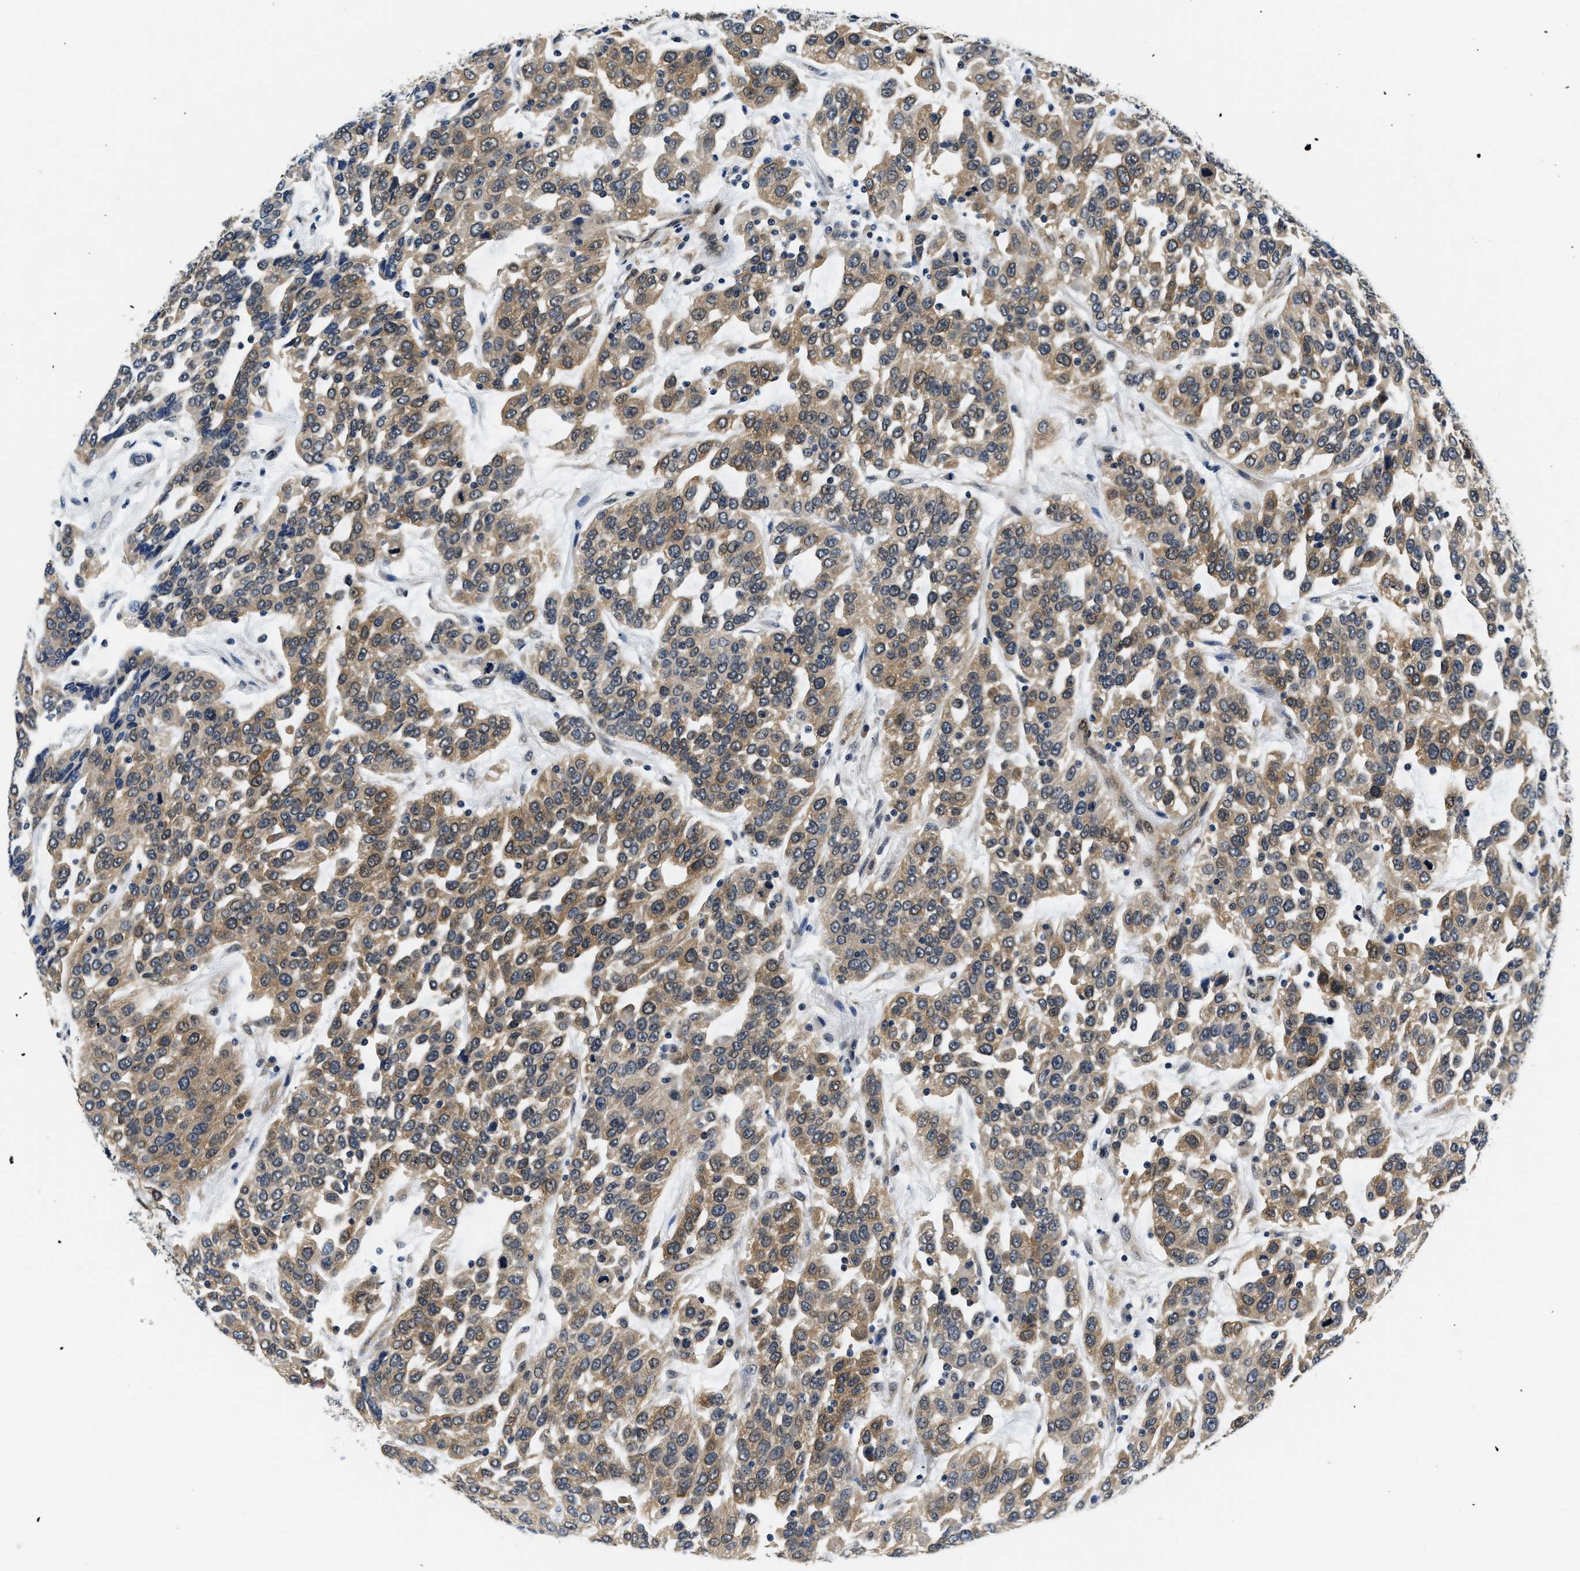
{"staining": {"intensity": "moderate", "quantity": ">75%", "location": "cytoplasmic/membranous"}, "tissue": "urothelial cancer", "cell_type": "Tumor cells", "image_type": "cancer", "snomed": [{"axis": "morphology", "description": "Urothelial carcinoma, High grade"}, {"axis": "topography", "description": "Urinary bladder"}], "caption": "An immunohistochemistry (IHC) micrograph of neoplastic tissue is shown. Protein staining in brown shows moderate cytoplasmic/membranous positivity in urothelial cancer within tumor cells.", "gene": "SMAD4", "patient": {"sex": "female", "age": 80}}